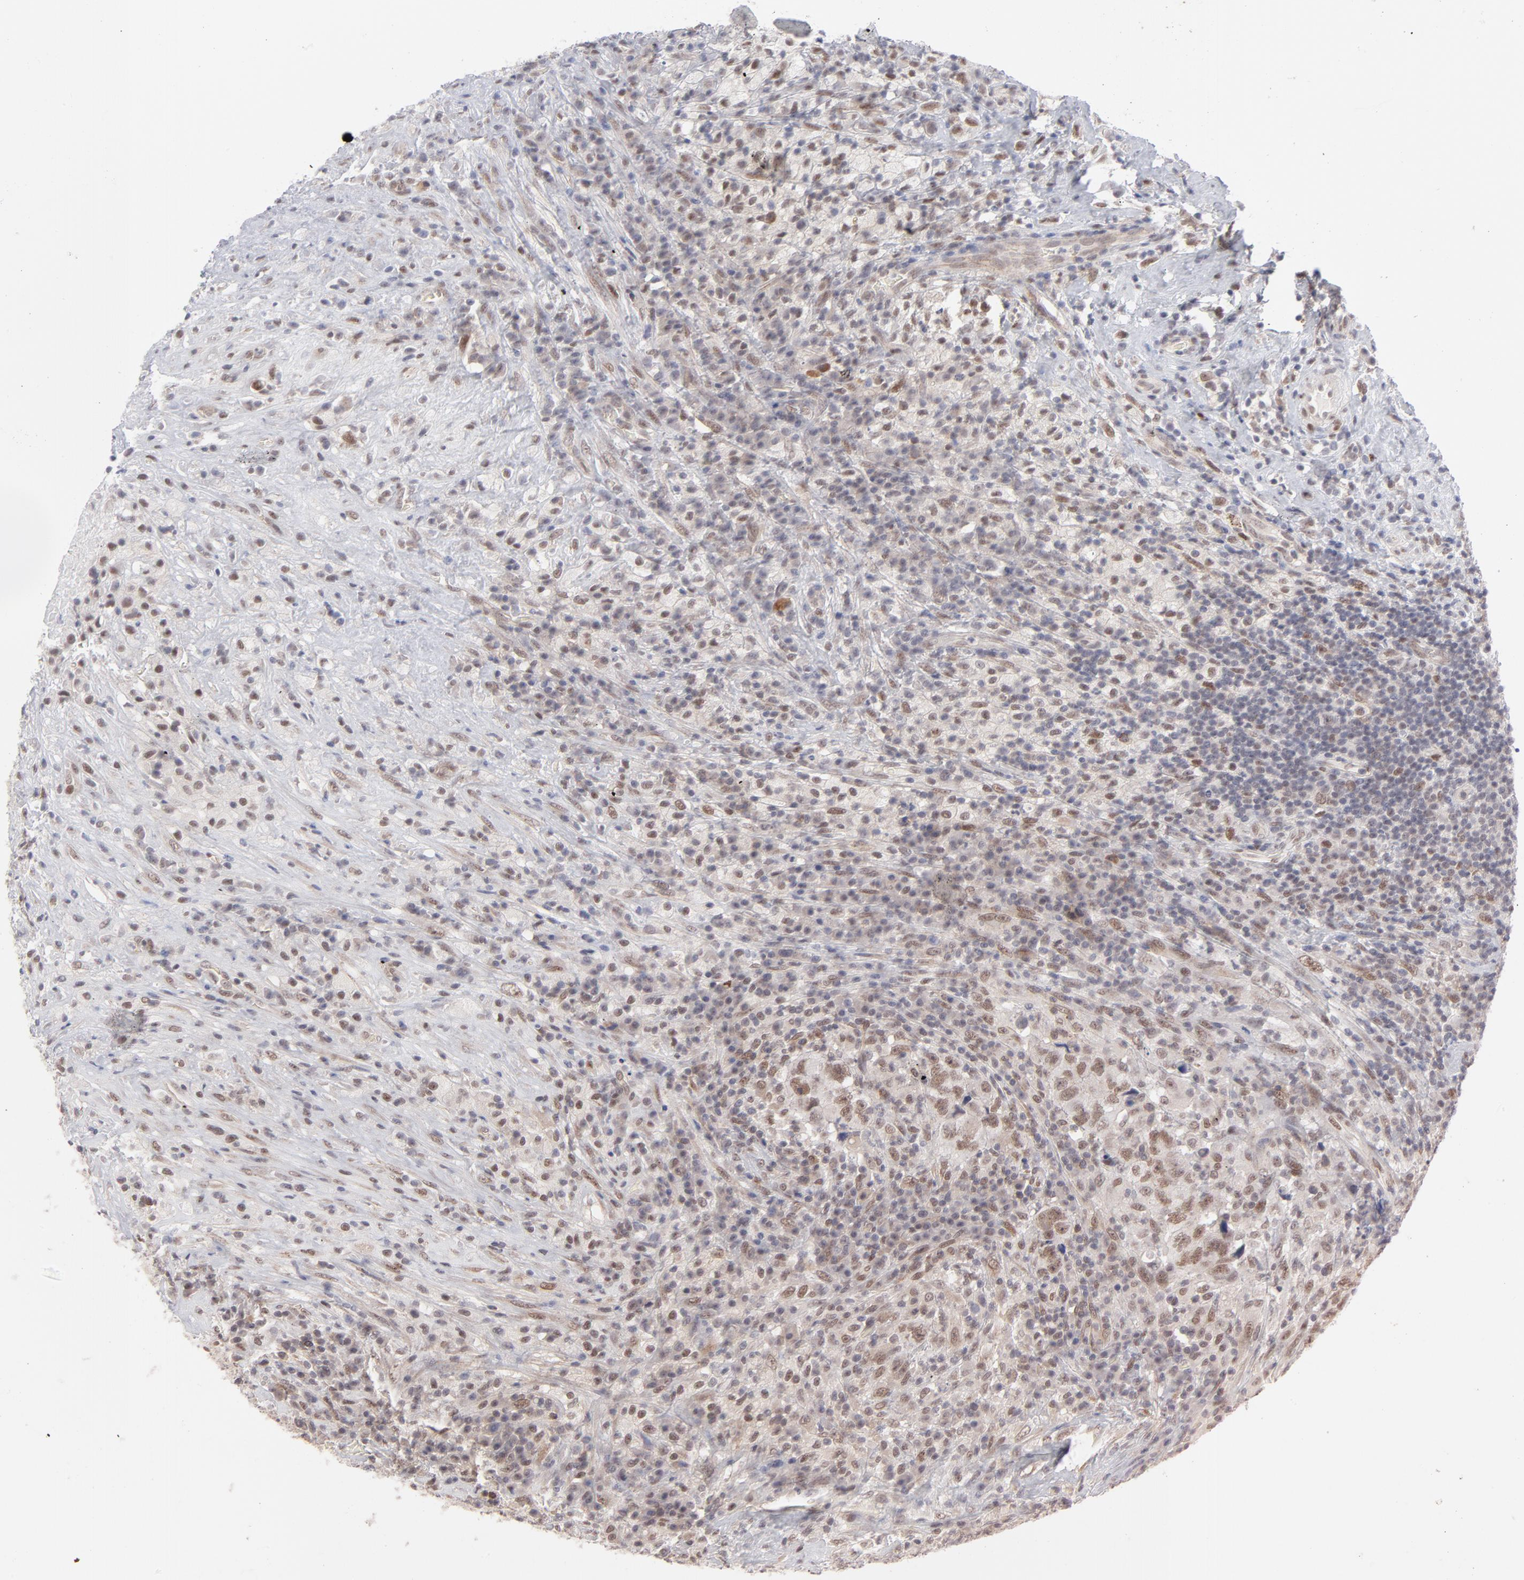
{"staining": {"intensity": "moderate", "quantity": ">75%", "location": "cytoplasmic/membranous,nuclear"}, "tissue": "testis cancer", "cell_type": "Tumor cells", "image_type": "cancer", "snomed": [{"axis": "morphology", "description": "Necrosis, NOS"}, {"axis": "morphology", "description": "Carcinoma, Embryonal, NOS"}, {"axis": "topography", "description": "Testis"}], "caption": "This micrograph demonstrates embryonal carcinoma (testis) stained with IHC to label a protein in brown. The cytoplasmic/membranous and nuclear of tumor cells show moderate positivity for the protein. Nuclei are counter-stained blue.", "gene": "NBN", "patient": {"sex": "male", "age": 19}}